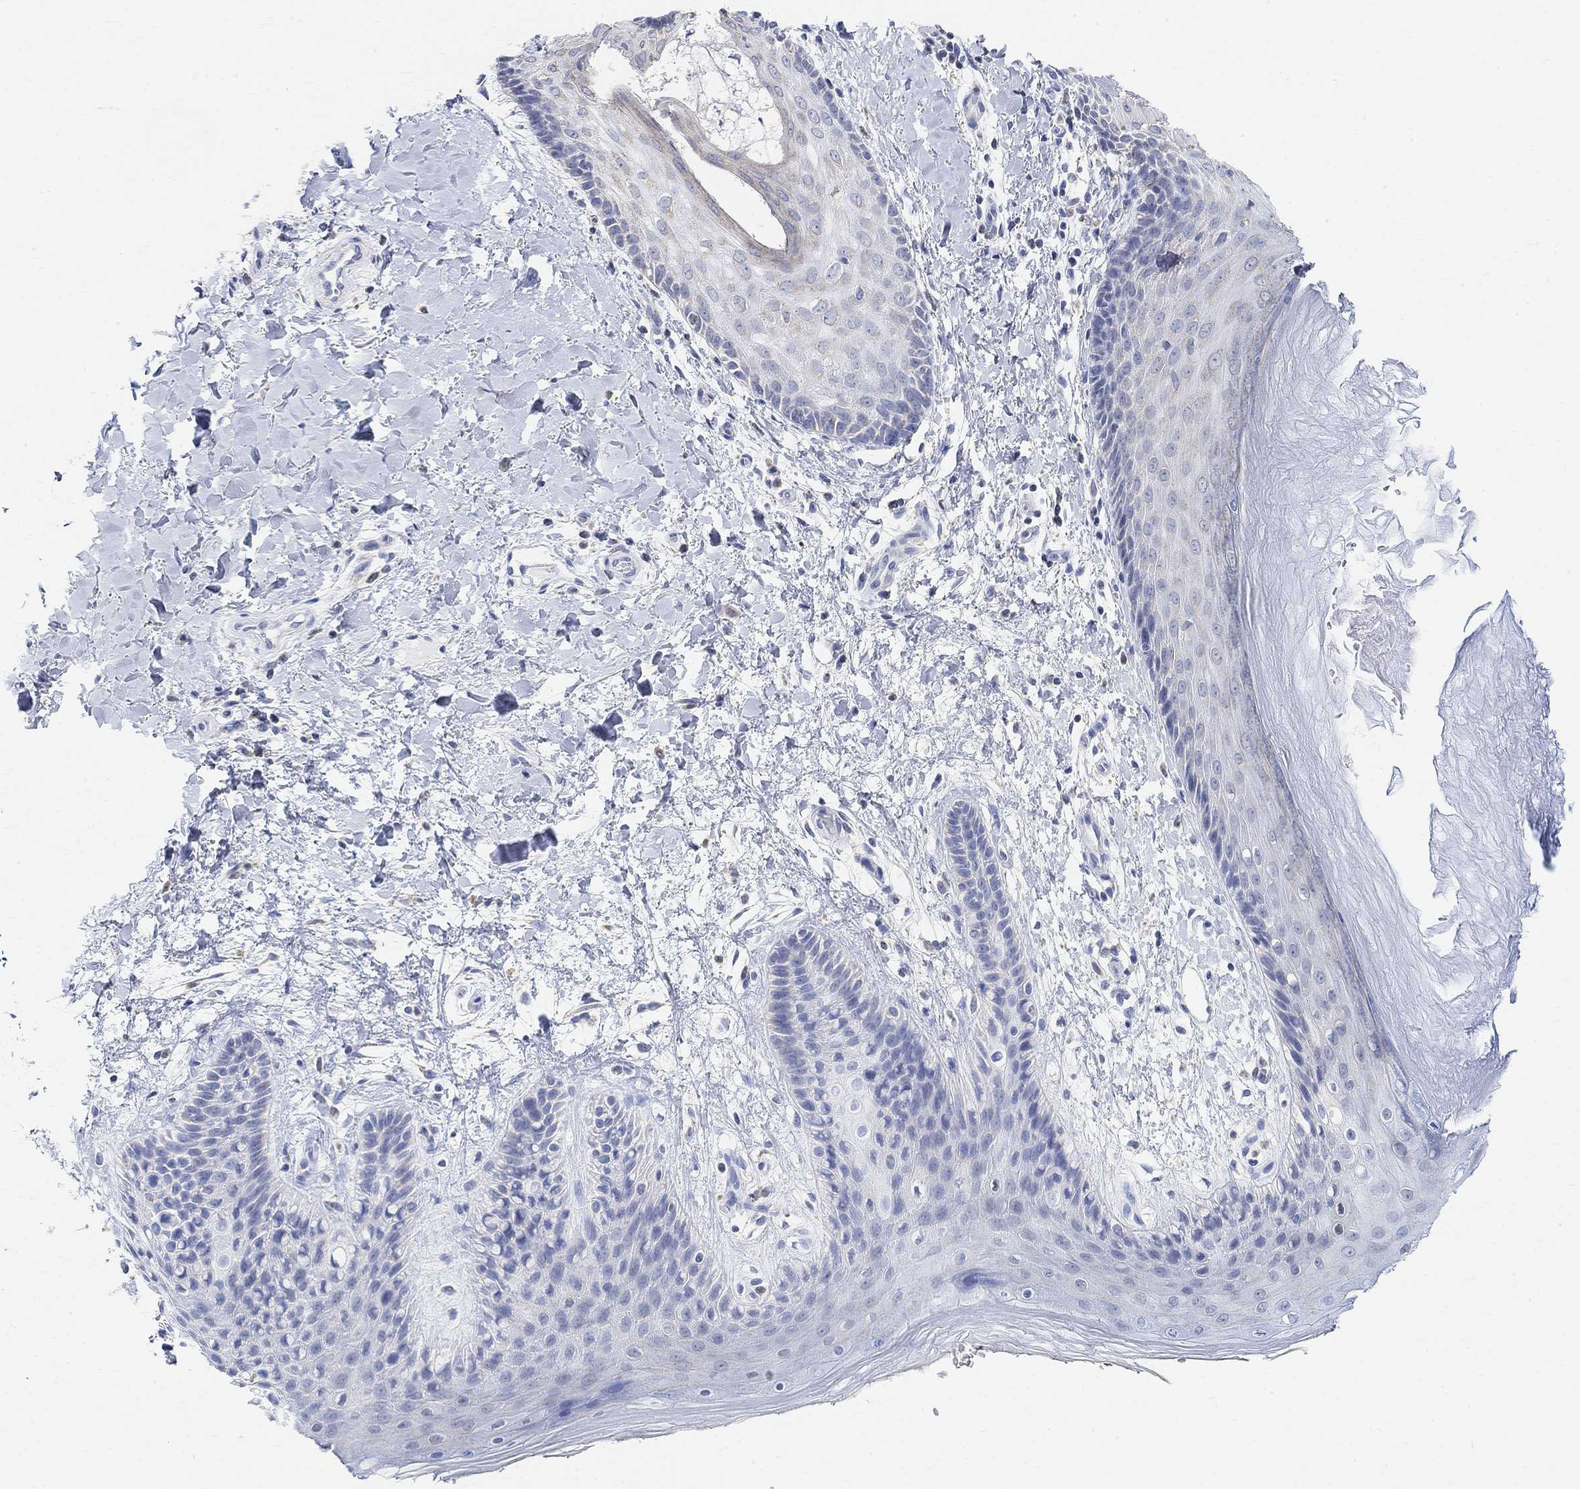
{"staining": {"intensity": "negative", "quantity": "none", "location": "none"}, "tissue": "skin", "cell_type": "Epidermal cells", "image_type": "normal", "snomed": [{"axis": "morphology", "description": "Normal tissue, NOS"}, {"axis": "topography", "description": "Anal"}], "caption": "Immunohistochemistry micrograph of normal skin: skin stained with DAB demonstrates no significant protein expression in epidermal cells. (Brightfield microscopy of DAB (3,3'-diaminobenzidine) IHC at high magnification).", "gene": "SYT12", "patient": {"sex": "male", "age": 36}}